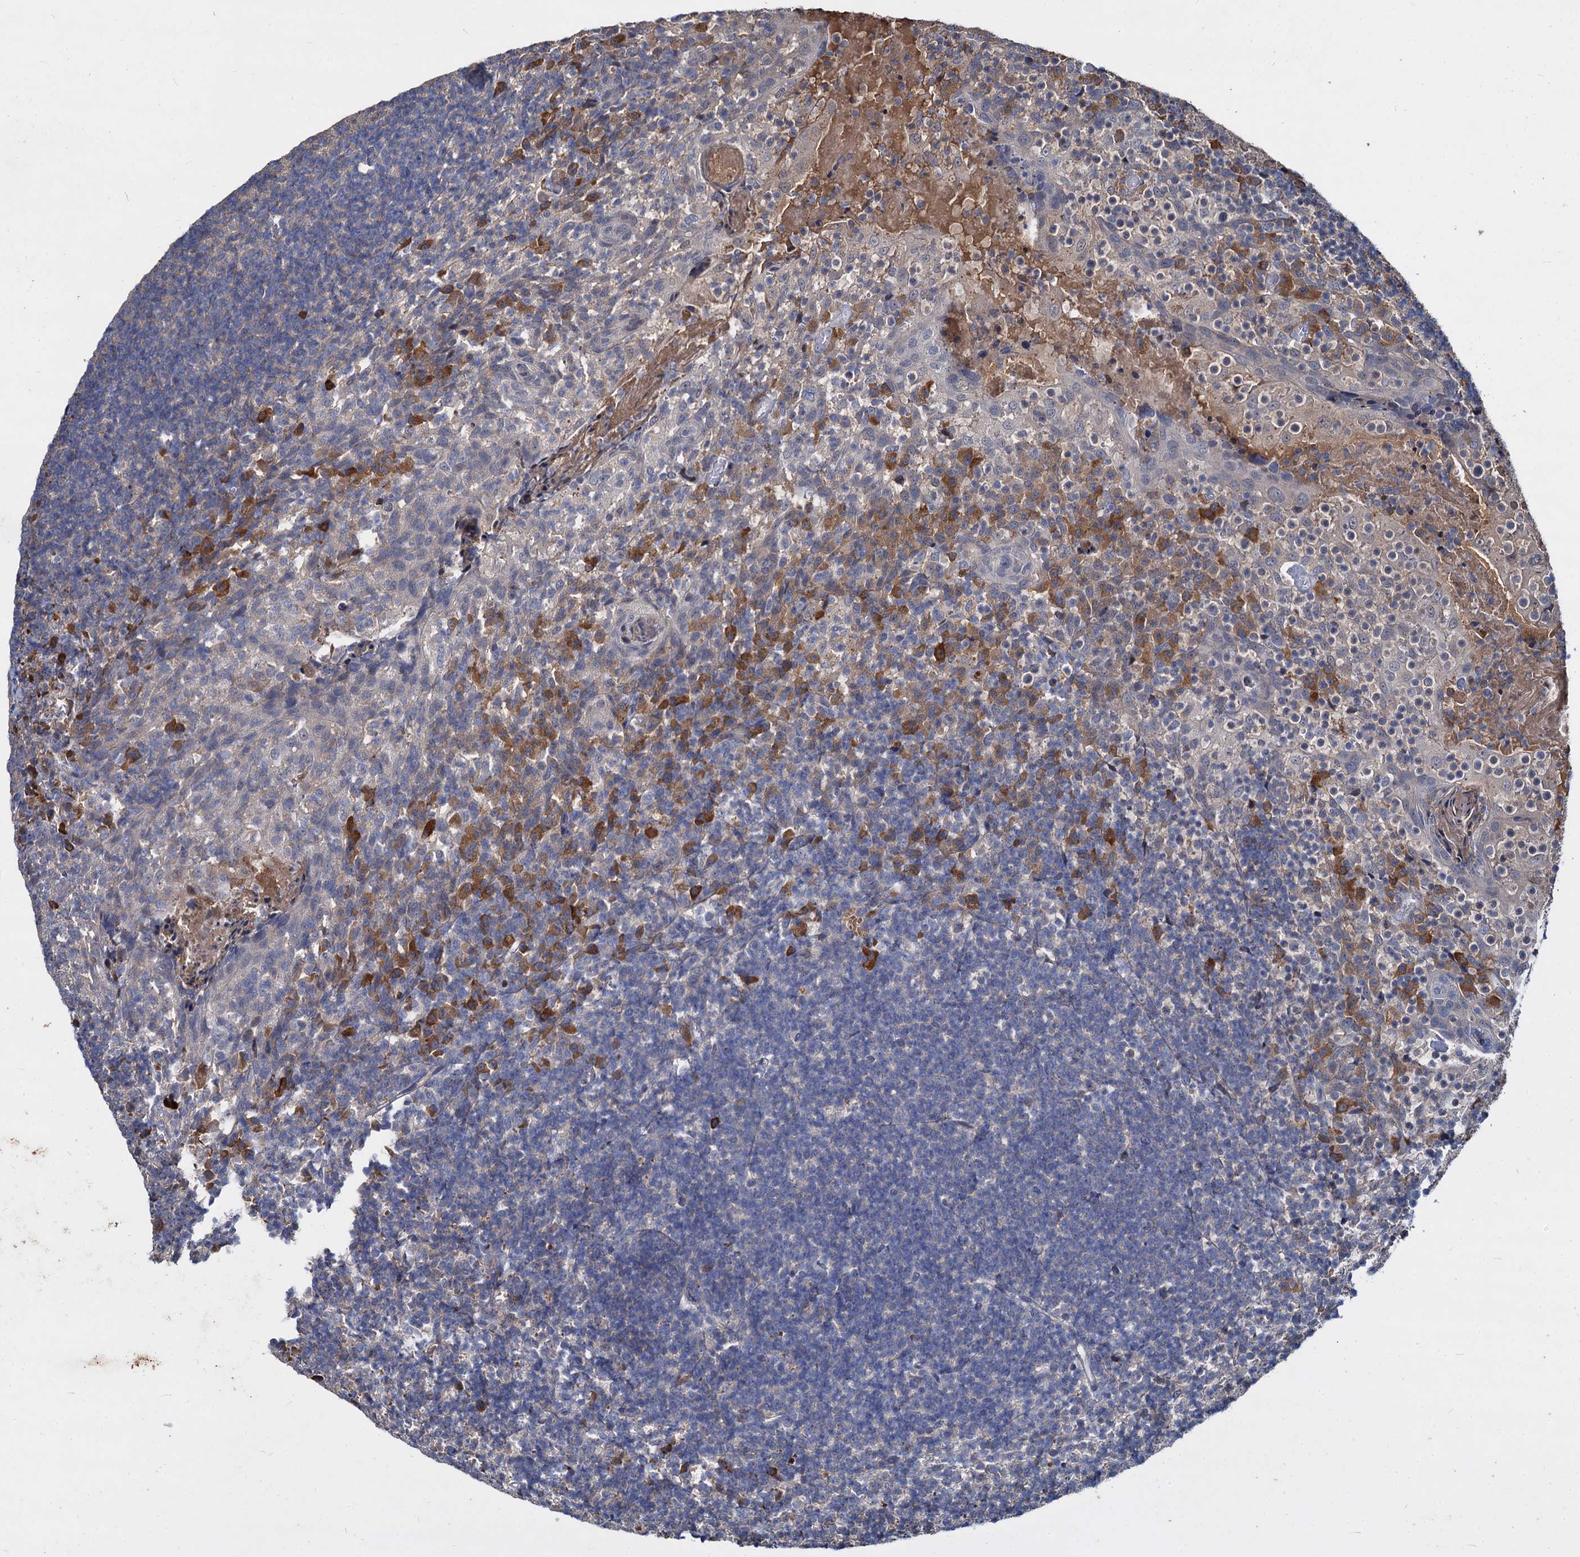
{"staining": {"intensity": "strong", "quantity": "<25%", "location": "cytoplasmic/membranous"}, "tissue": "tonsil", "cell_type": "Germinal center cells", "image_type": "normal", "snomed": [{"axis": "morphology", "description": "Normal tissue, NOS"}, {"axis": "topography", "description": "Tonsil"}], "caption": "The immunohistochemical stain shows strong cytoplasmic/membranous expression in germinal center cells of unremarkable tonsil.", "gene": "CCDC184", "patient": {"sex": "female", "age": 10}}